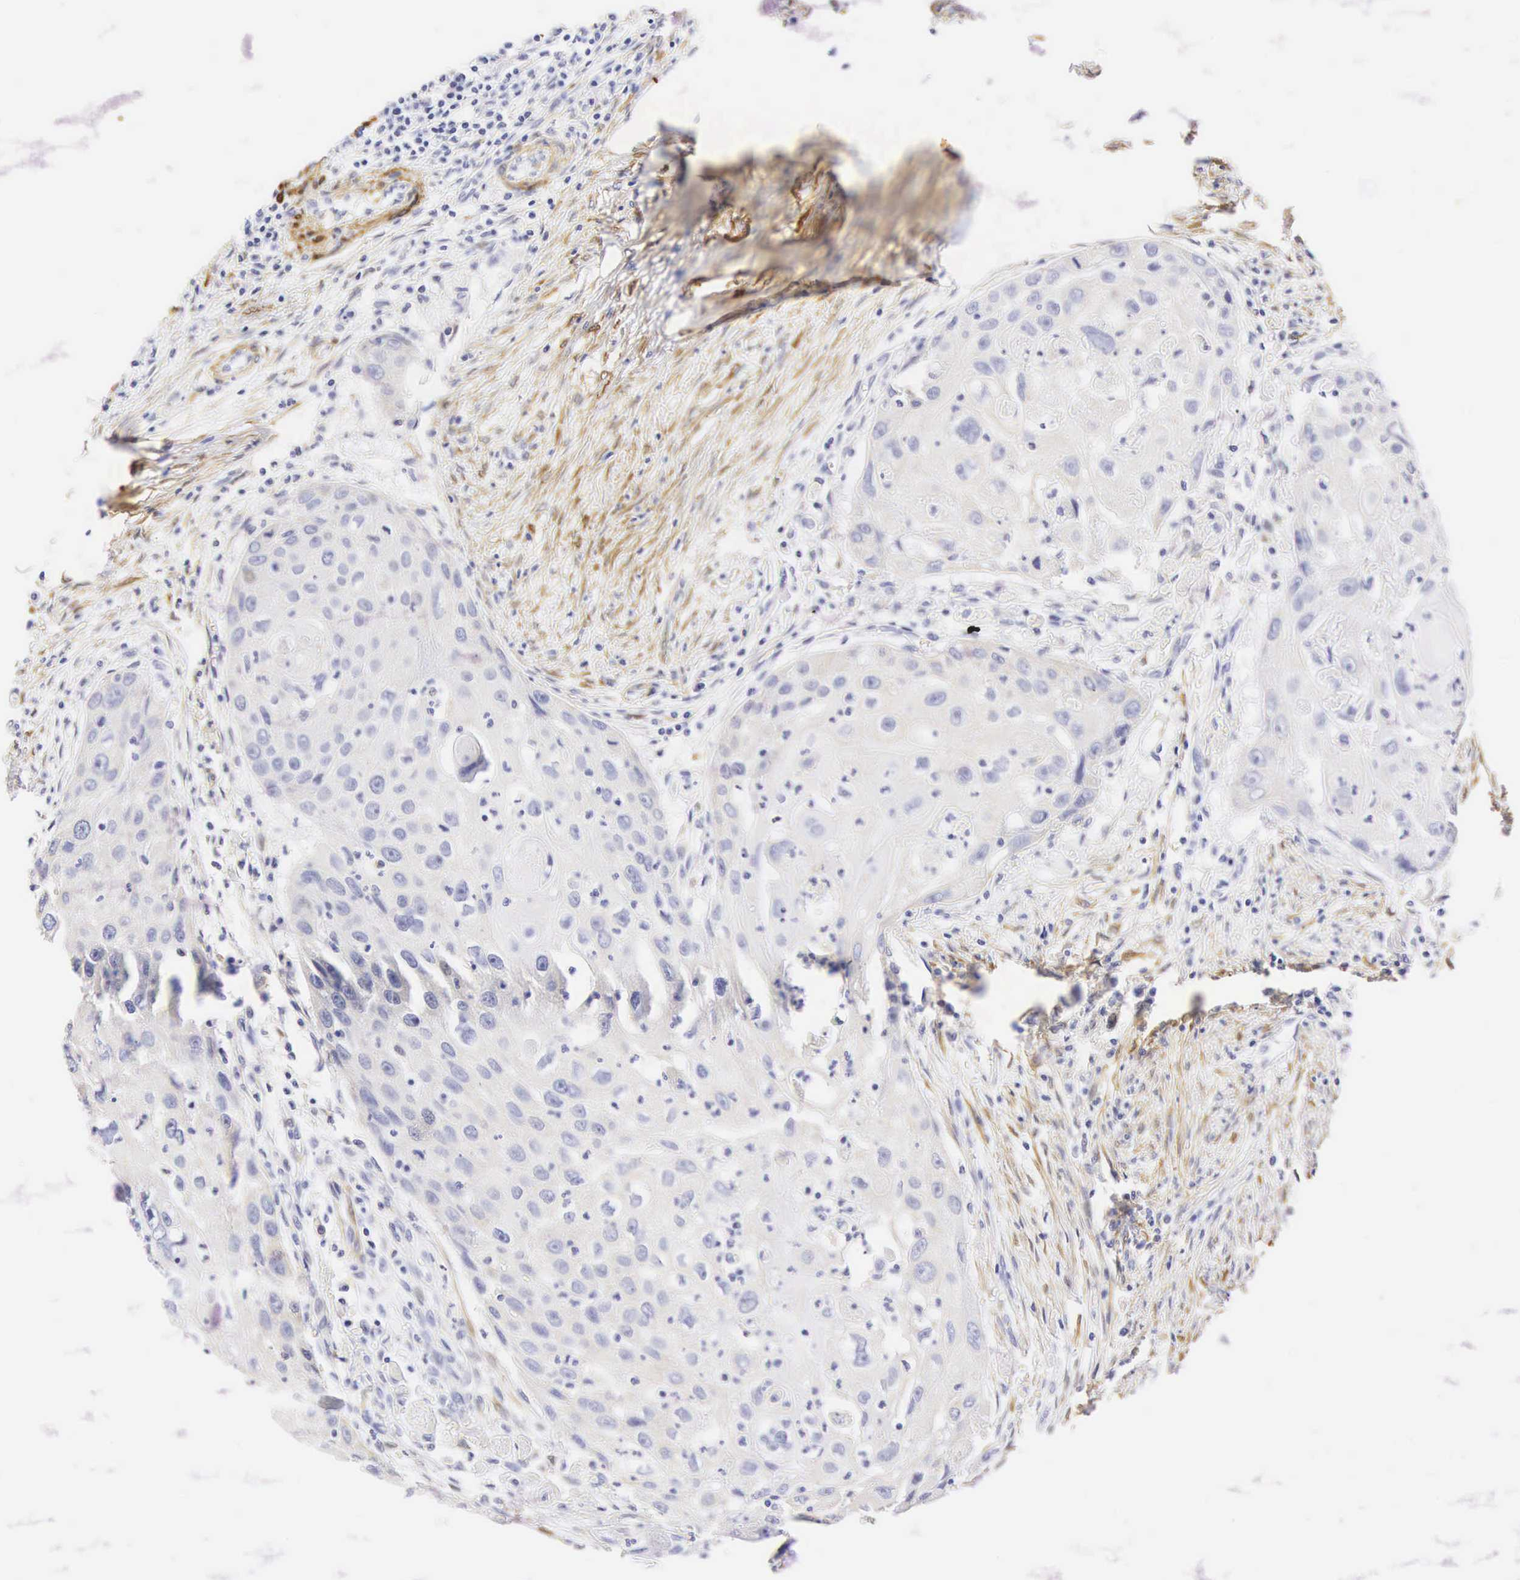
{"staining": {"intensity": "negative", "quantity": "none", "location": "none"}, "tissue": "head and neck cancer", "cell_type": "Tumor cells", "image_type": "cancer", "snomed": [{"axis": "morphology", "description": "Squamous cell carcinoma, NOS"}, {"axis": "topography", "description": "Head-Neck"}], "caption": "DAB (3,3'-diaminobenzidine) immunohistochemical staining of head and neck cancer (squamous cell carcinoma) displays no significant staining in tumor cells. (DAB immunohistochemistry (IHC) visualized using brightfield microscopy, high magnification).", "gene": "CNN1", "patient": {"sex": "male", "age": 64}}